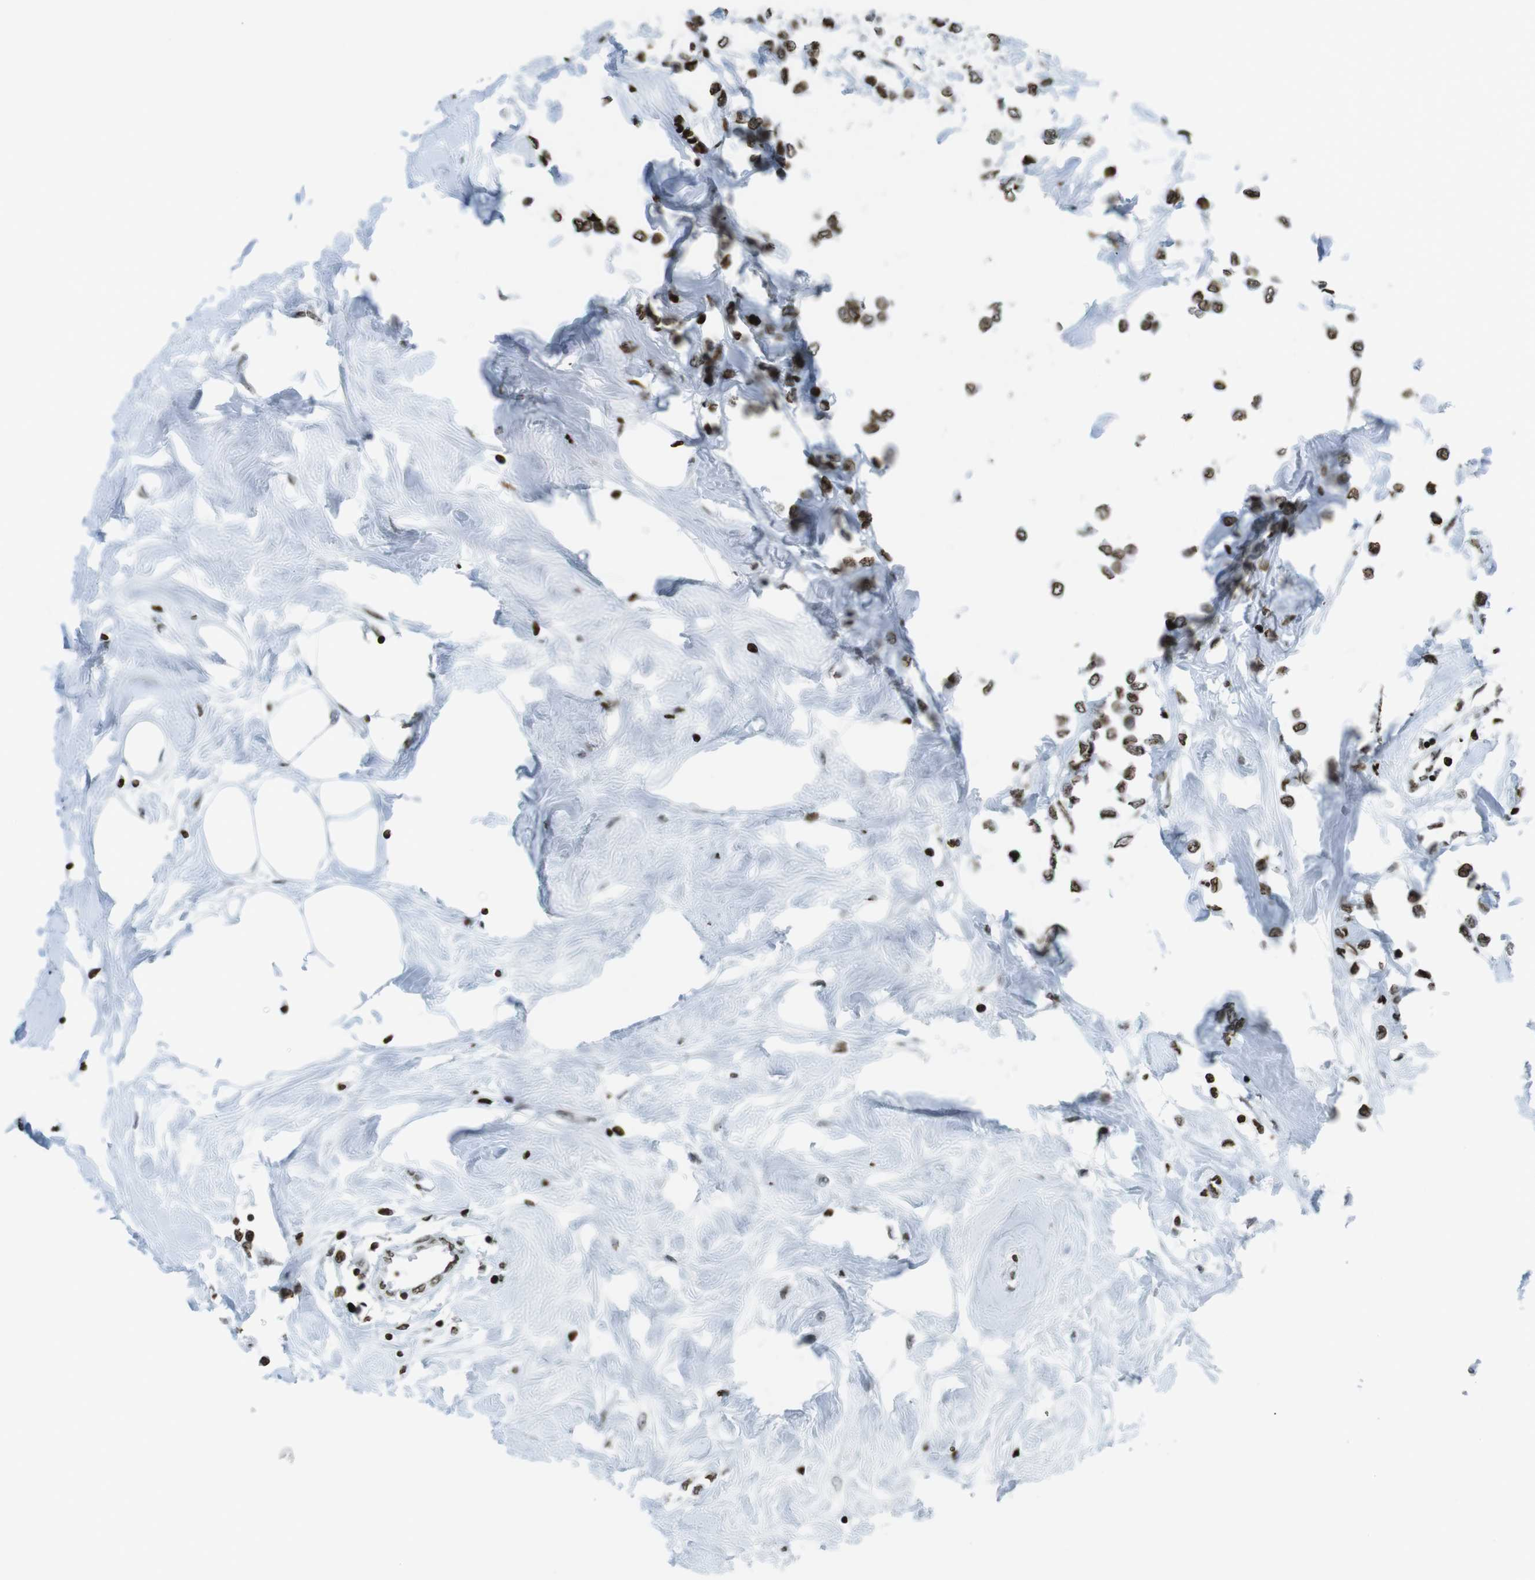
{"staining": {"intensity": "moderate", "quantity": ">75%", "location": "nuclear"}, "tissue": "breast cancer", "cell_type": "Tumor cells", "image_type": "cancer", "snomed": [{"axis": "morphology", "description": "Lobular carcinoma"}, {"axis": "topography", "description": "Breast"}], "caption": "Immunohistochemistry histopathology image of breast cancer stained for a protein (brown), which exhibits medium levels of moderate nuclear expression in approximately >75% of tumor cells.", "gene": "H2AC8", "patient": {"sex": "female", "age": 51}}